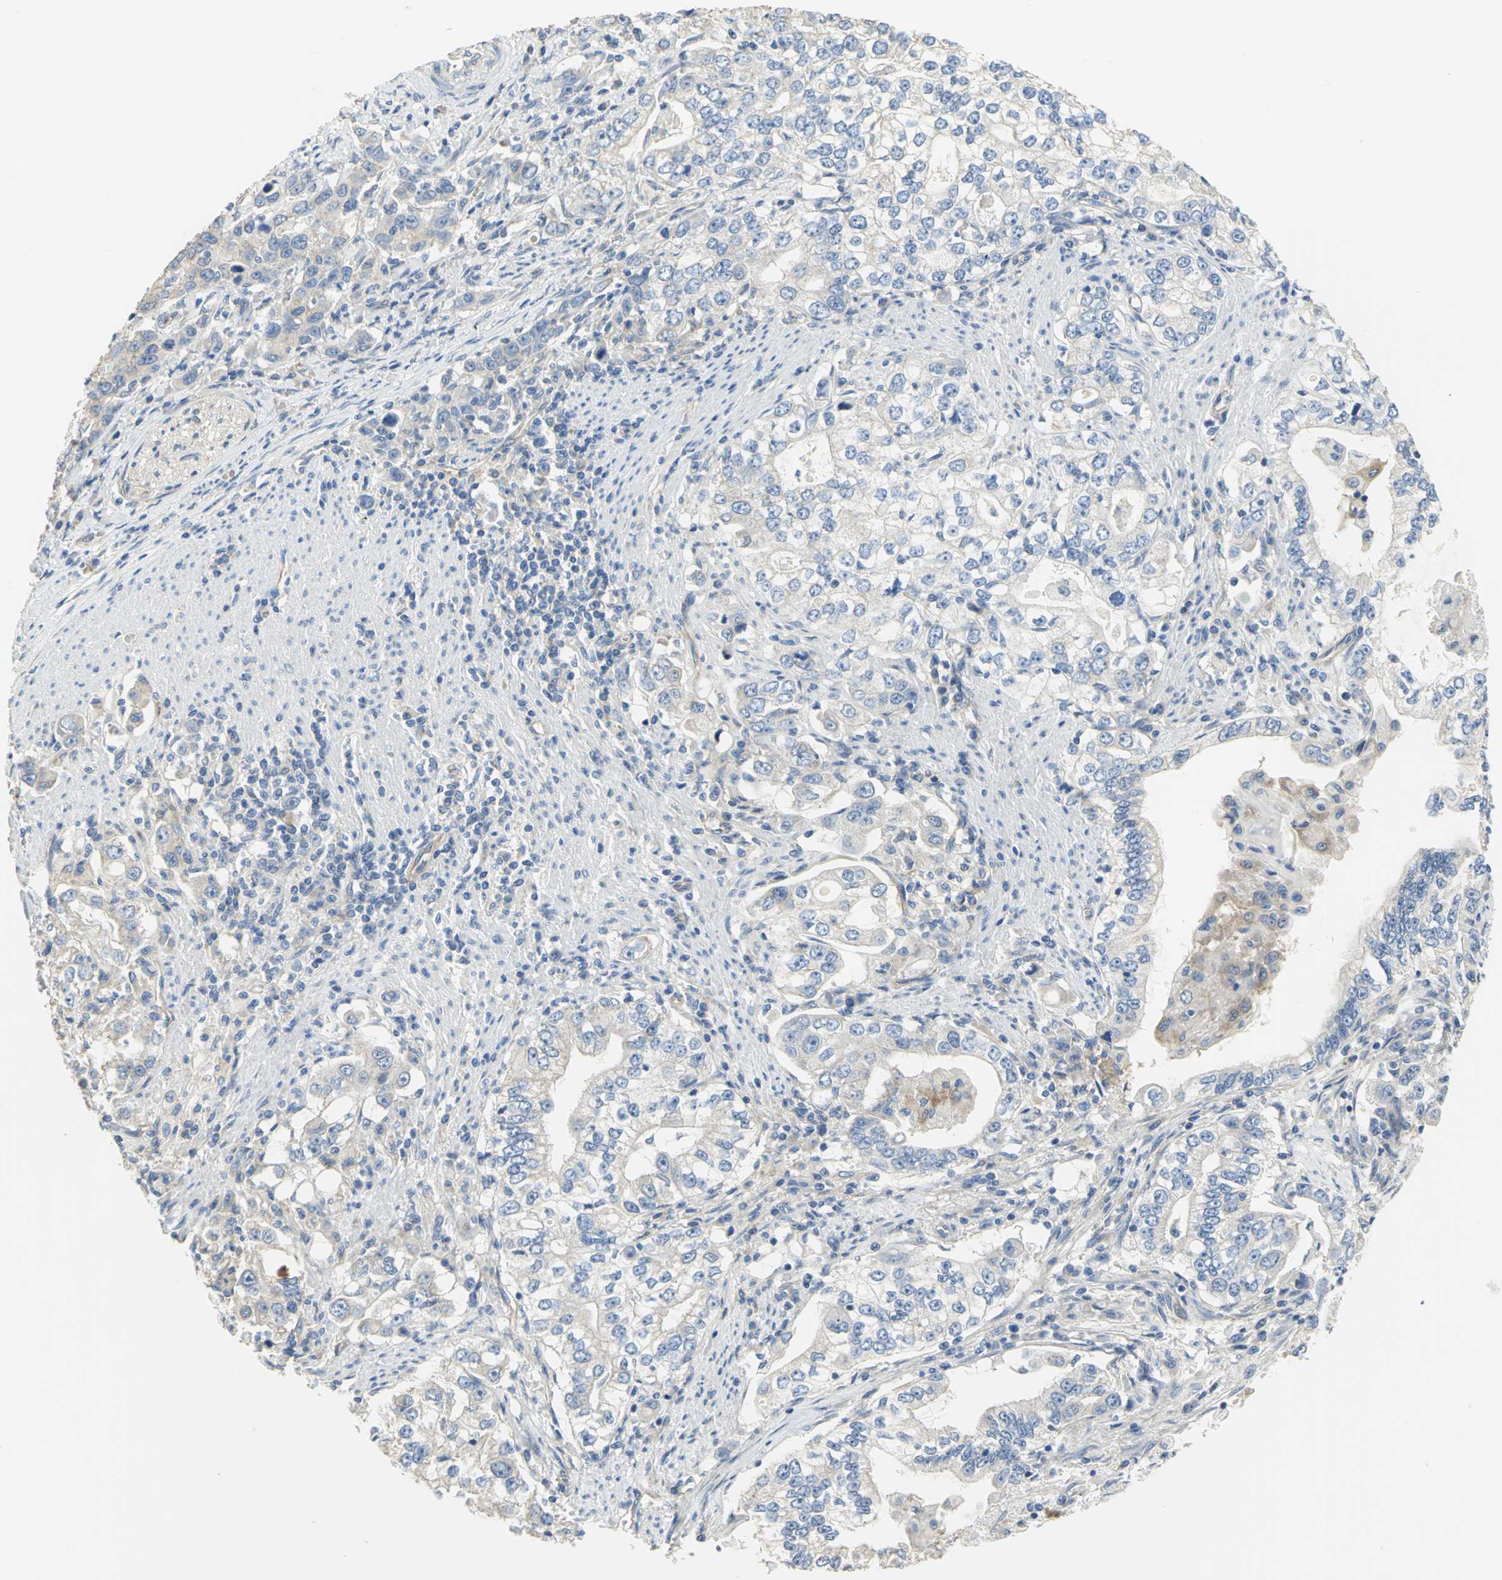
{"staining": {"intensity": "negative", "quantity": "none", "location": "none"}, "tissue": "stomach cancer", "cell_type": "Tumor cells", "image_type": "cancer", "snomed": [{"axis": "morphology", "description": "Adenocarcinoma, NOS"}, {"axis": "topography", "description": "Stomach, lower"}], "caption": "Human stomach adenocarcinoma stained for a protein using immunohistochemistry shows no expression in tumor cells.", "gene": "HTR1F", "patient": {"sex": "female", "age": 72}}